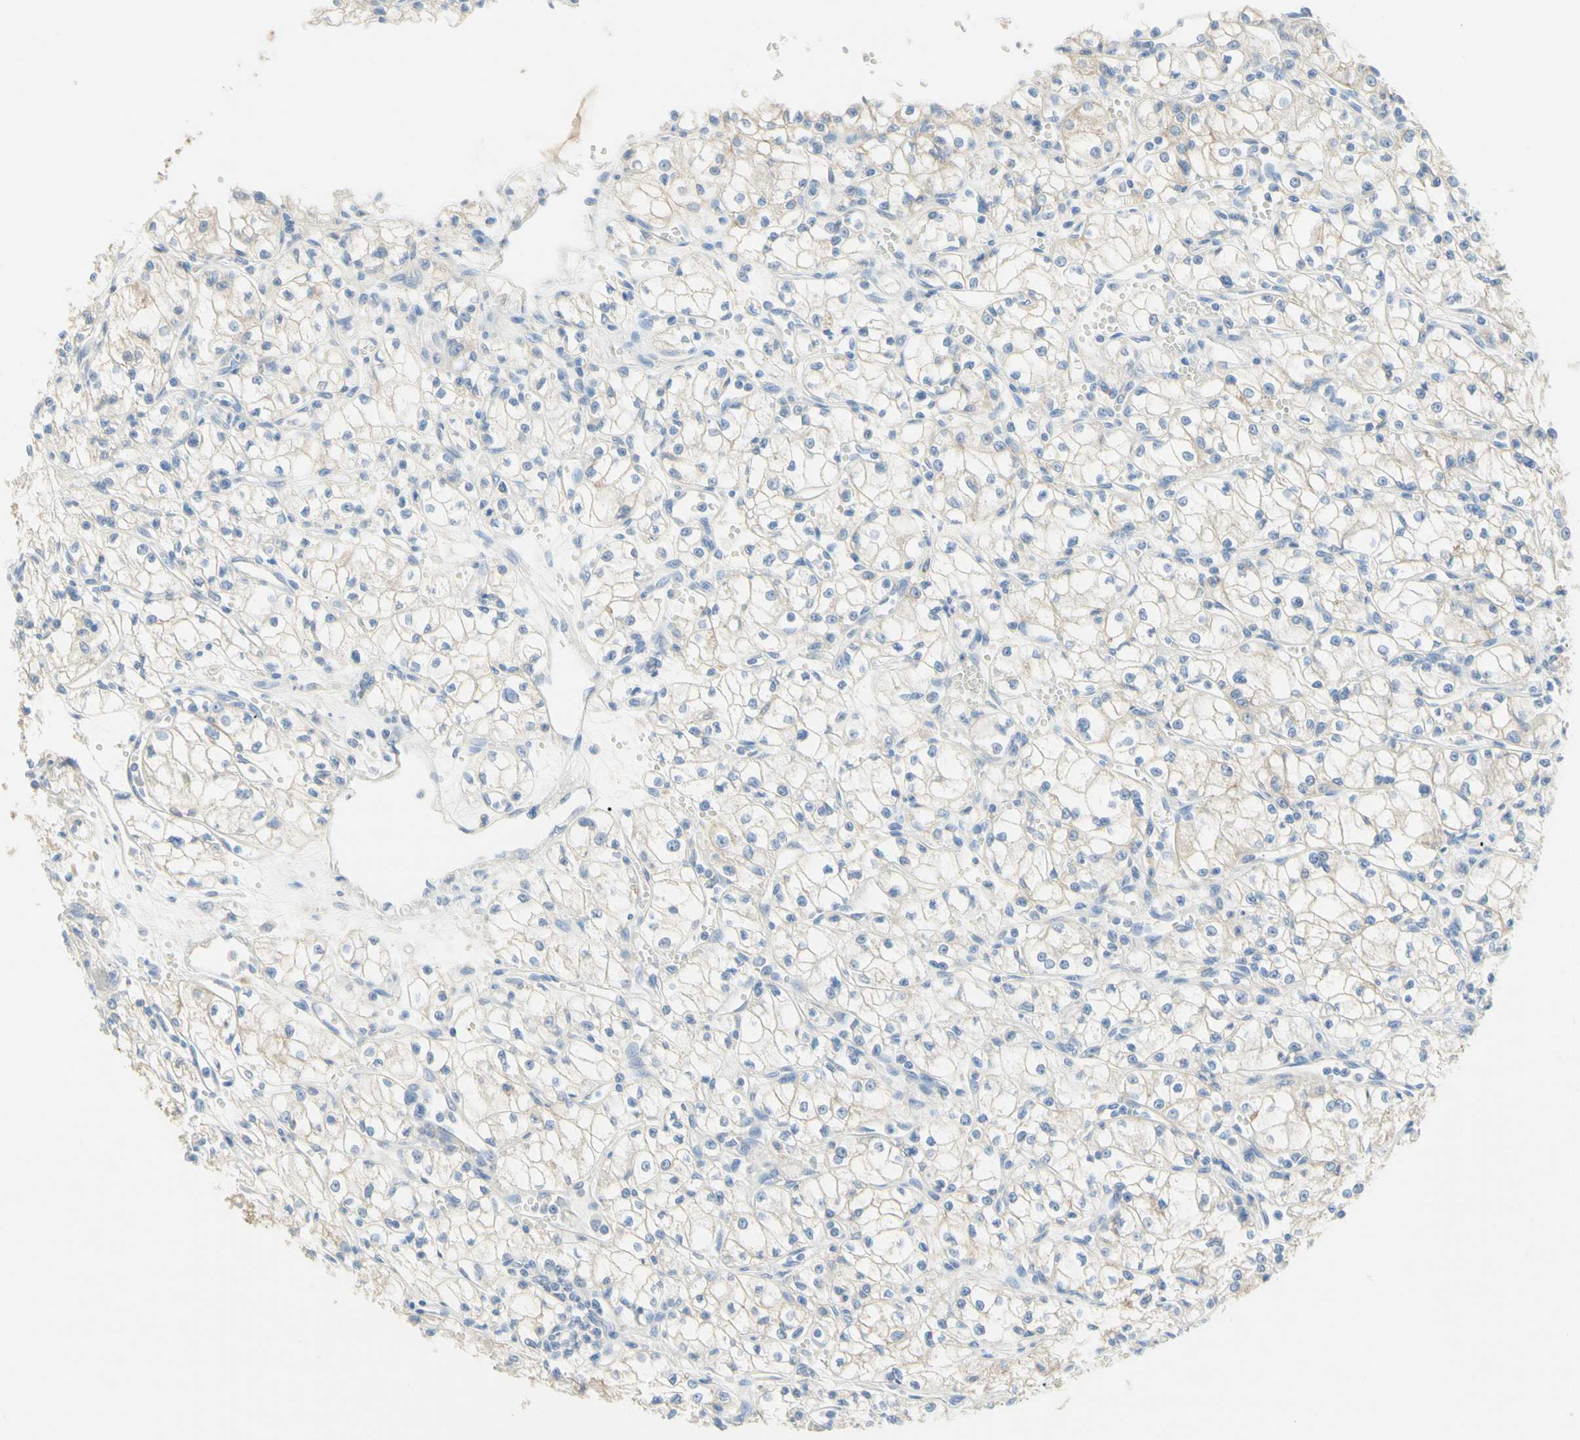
{"staining": {"intensity": "weak", "quantity": "<25%", "location": "cytoplasmic/membranous"}, "tissue": "renal cancer", "cell_type": "Tumor cells", "image_type": "cancer", "snomed": [{"axis": "morphology", "description": "Normal tissue, NOS"}, {"axis": "morphology", "description": "Adenocarcinoma, NOS"}, {"axis": "topography", "description": "Kidney"}], "caption": "IHC photomicrograph of neoplastic tissue: renal cancer (adenocarcinoma) stained with DAB (3,3'-diaminobenzidine) demonstrates no significant protein staining in tumor cells.", "gene": "NECTIN4", "patient": {"sex": "male", "age": 59}}